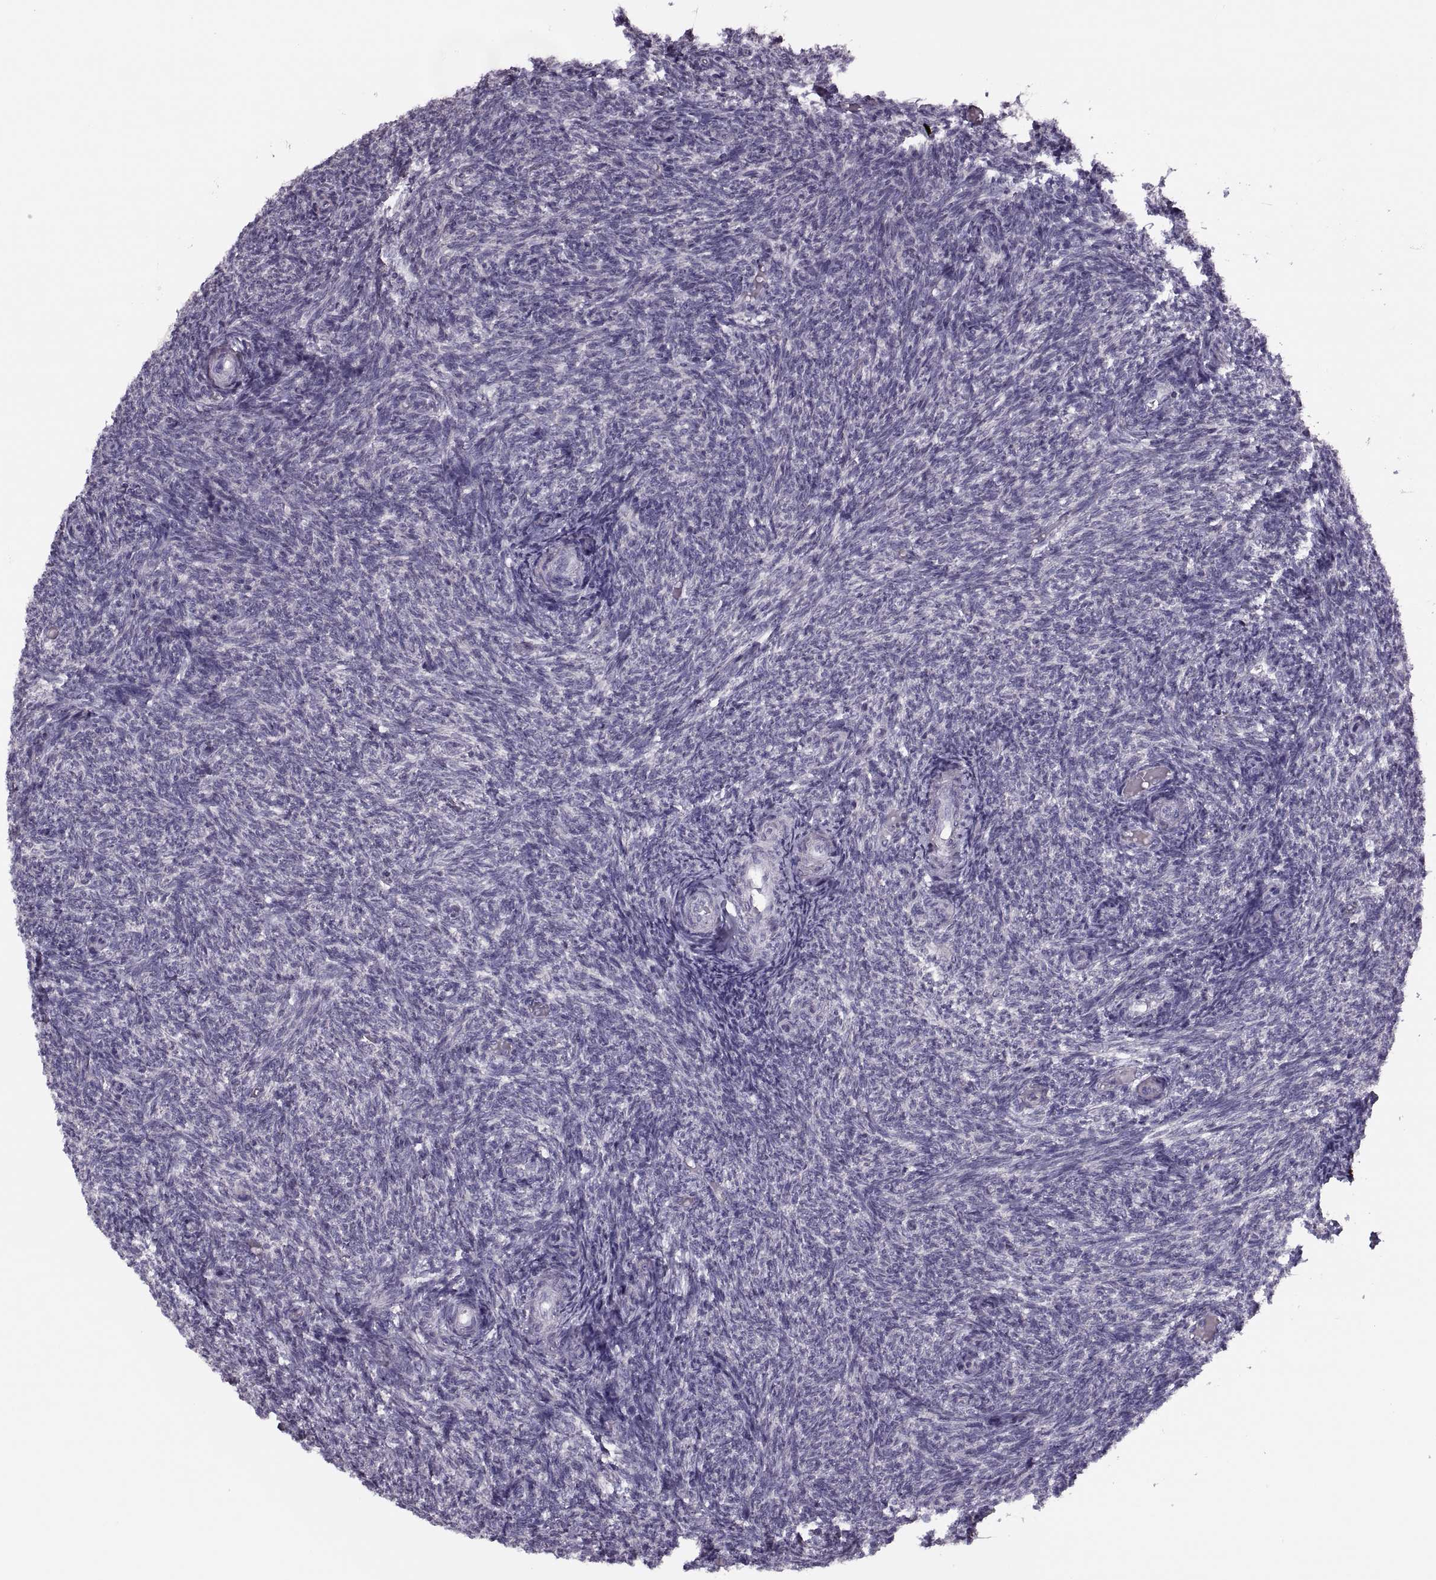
{"staining": {"intensity": "weak", "quantity": ">75%", "location": "cytoplasmic/membranous"}, "tissue": "ovary", "cell_type": "Follicle cells", "image_type": "normal", "snomed": [{"axis": "morphology", "description": "Normal tissue, NOS"}, {"axis": "topography", "description": "Ovary"}], "caption": "Human ovary stained for a protein (brown) displays weak cytoplasmic/membranous positive staining in approximately >75% of follicle cells.", "gene": "PRSS54", "patient": {"sex": "female", "age": 39}}